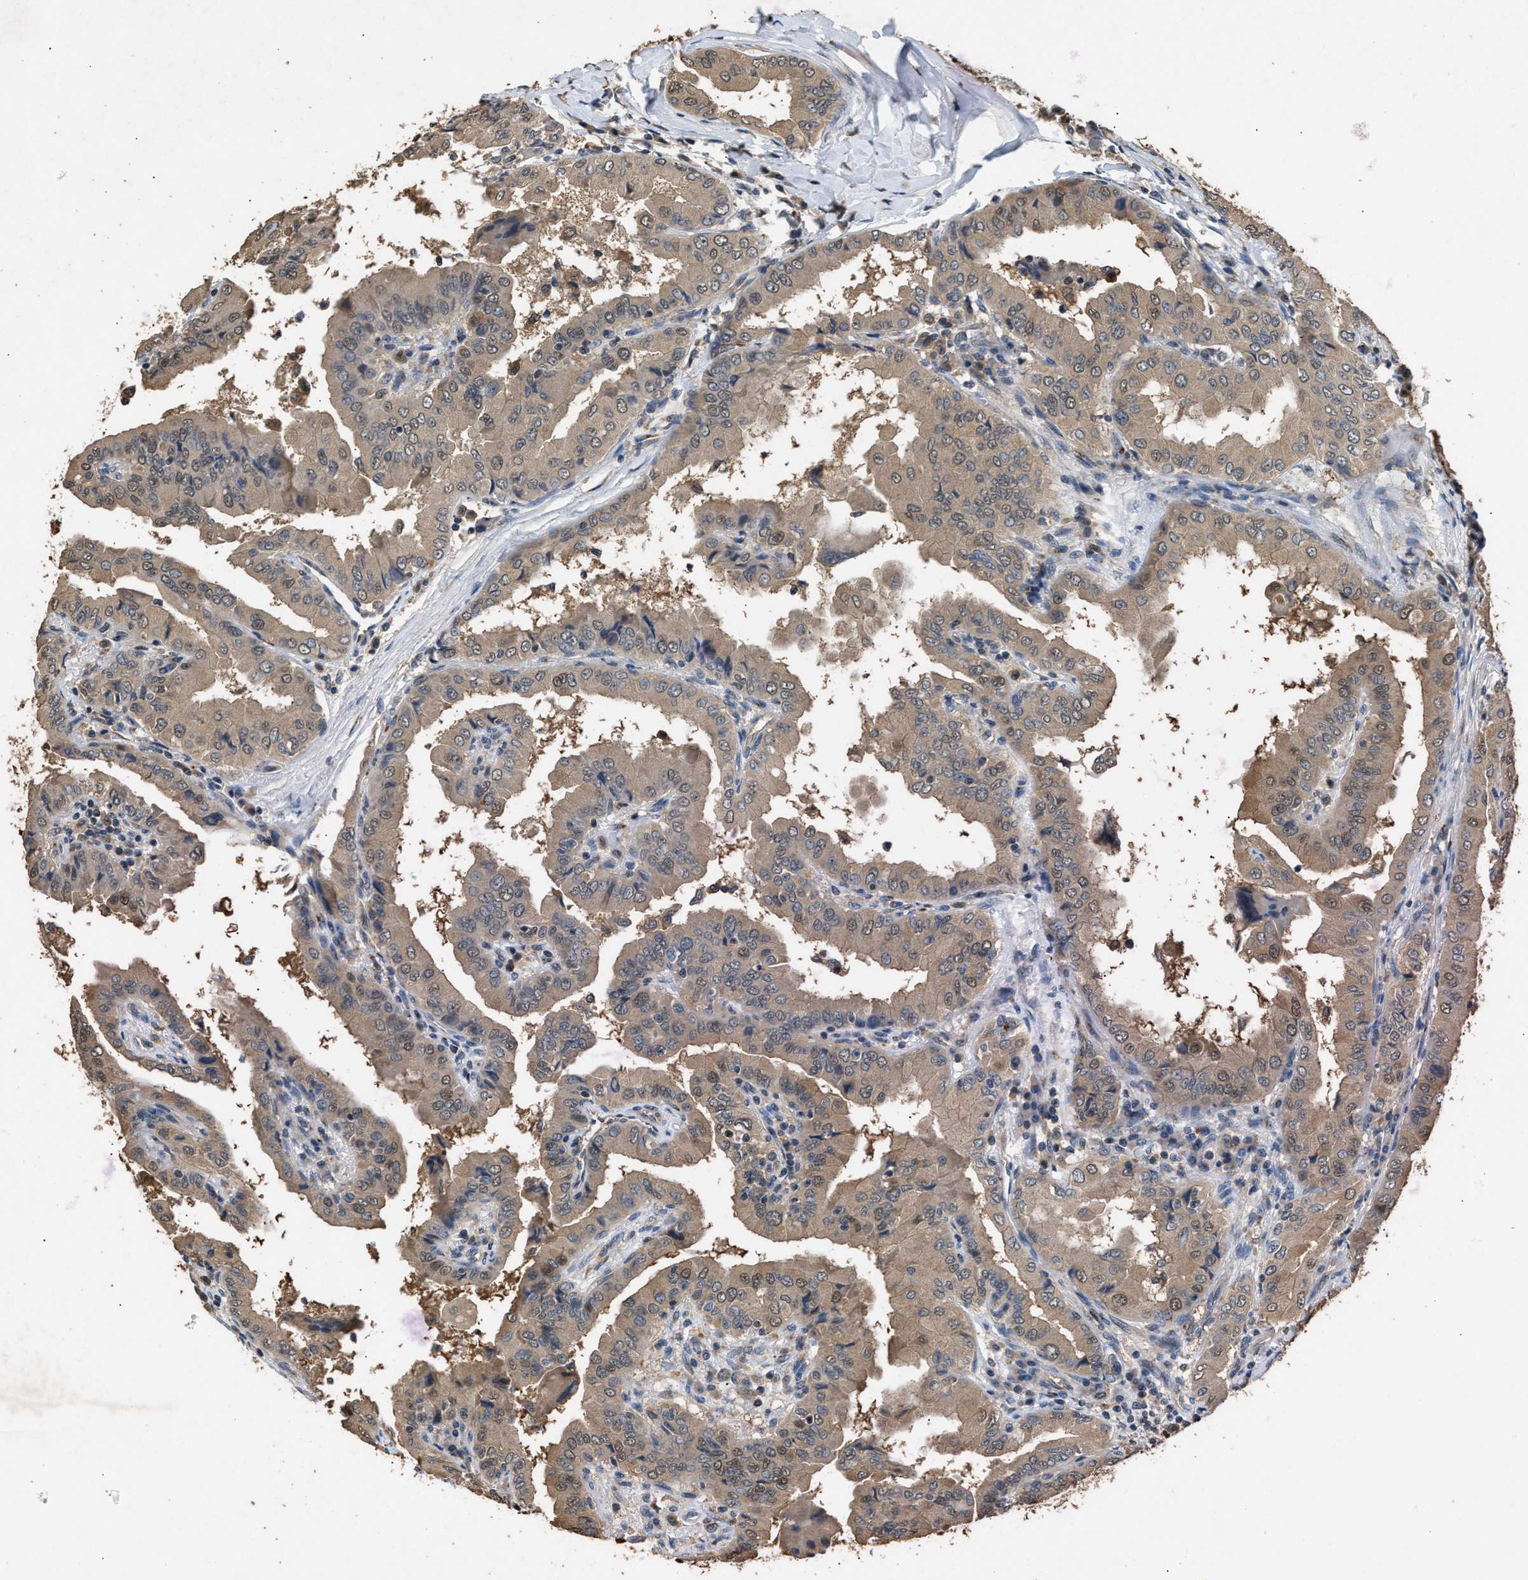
{"staining": {"intensity": "moderate", "quantity": ">75%", "location": "cytoplasmic/membranous,nuclear"}, "tissue": "thyroid cancer", "cell_type": "Tumor cells", "image_type": "cancer", "snomed": [{"axis": "morphology", "description": "Papillary adenocarcinoma, NOS"}, {"axis": "topography", "description": "Thyroid gland"}], "caption": "Thyroid papillary adenocarcinoma stained for a protein shows moderate cytoplasmic/membranous and nuclear positivity in tumor cells.", "gene": "CHUK", "patient": {"sex": "male", "age": 33}}